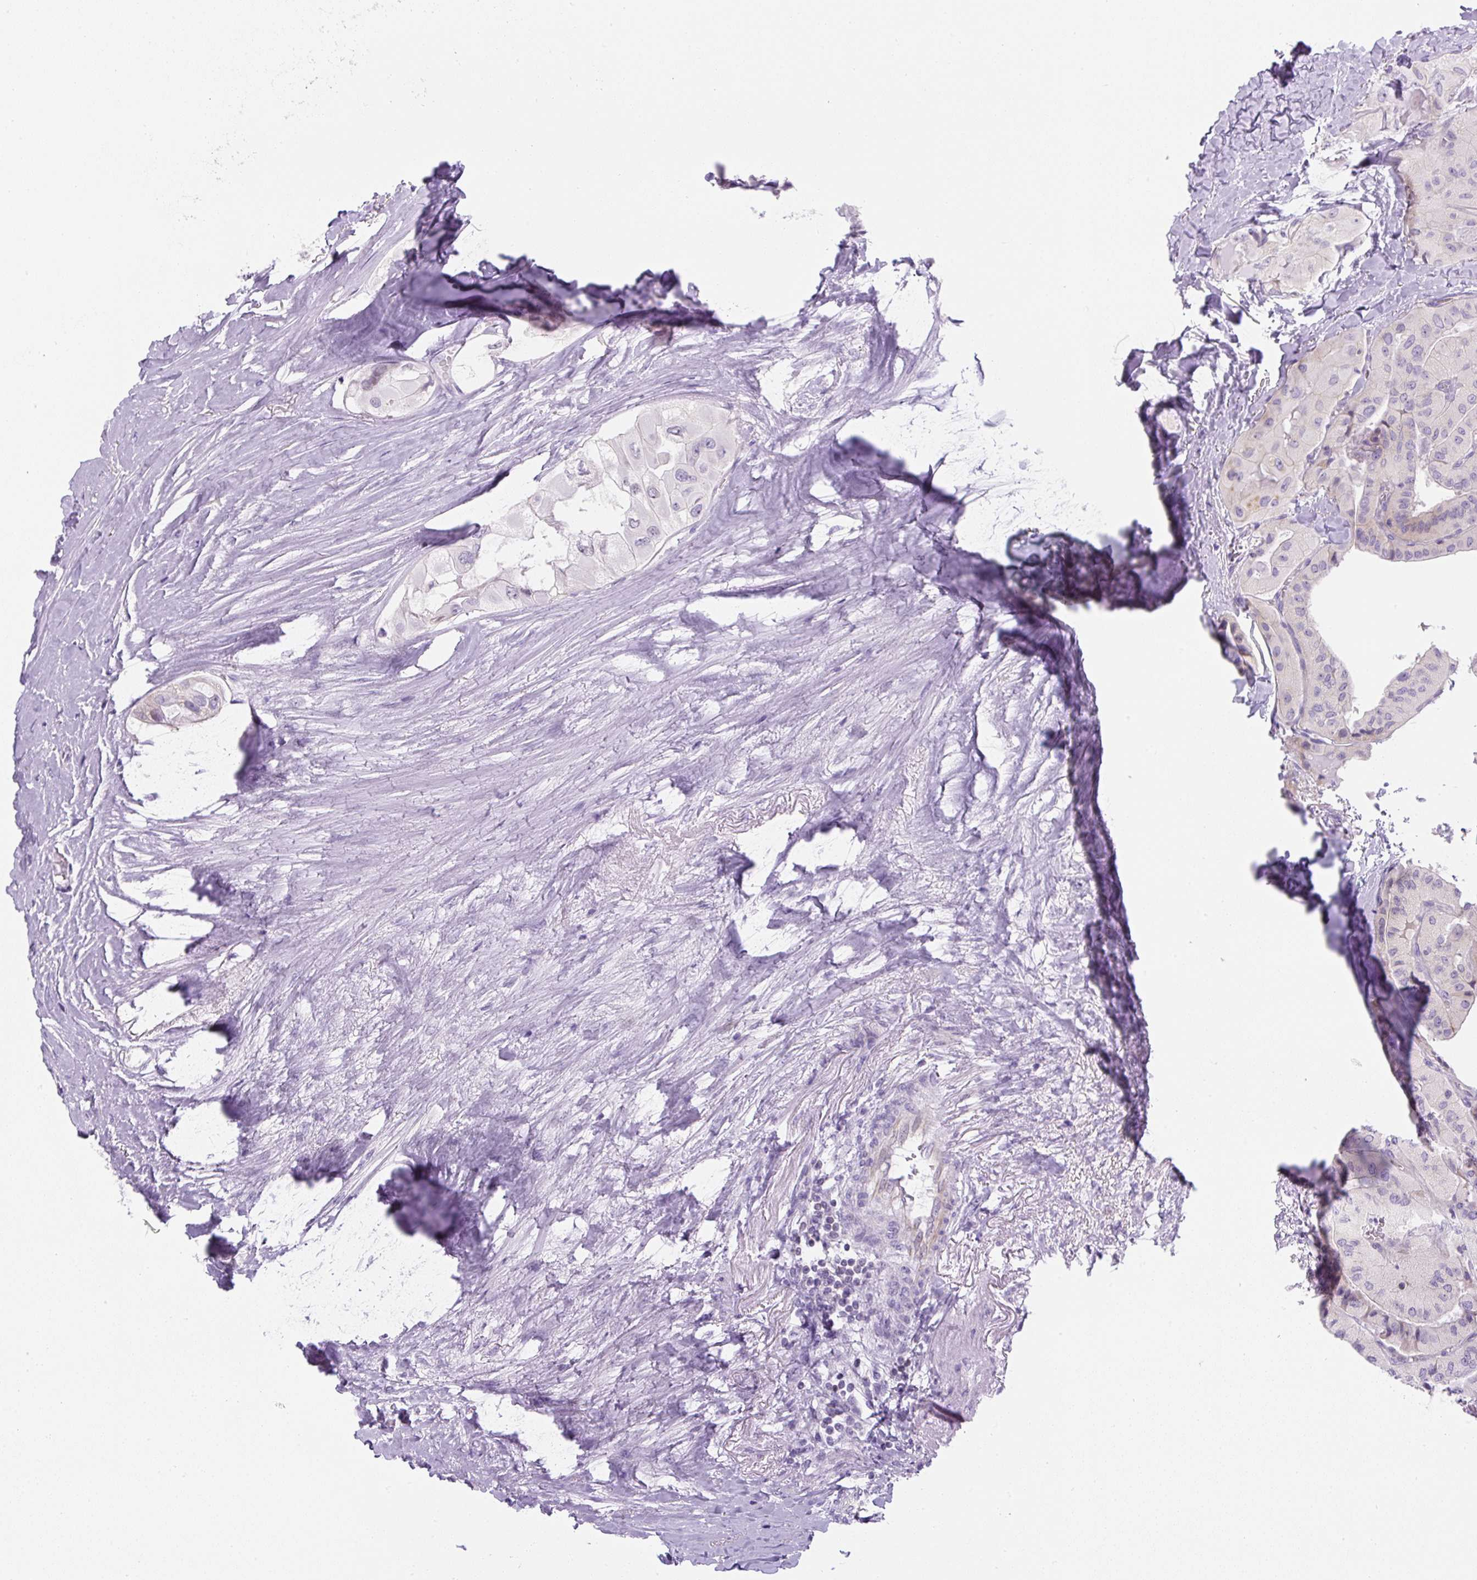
{"staining": {"intensity": "negative", "quantity": "none", "location": "none"}, "tissue": "thyroid cancer", "cell_type": "Tumor cells", "image_type": "cancer", "snomed": [{"axis": "morphology", "description": "Normal tissue, NOS"}, {"axis": "morphology", "description": "Papillary adenocarcinoma, NOS"}, {"axis": "topography", "description": "Thyroid gland"}], "caption": "Immunohistochemical staining of human thyroid cancer demonstrates no significant positivity in tumor cells.", "gene": "ADAMTS19", "patient": {"sex": "female", "age": 59}}